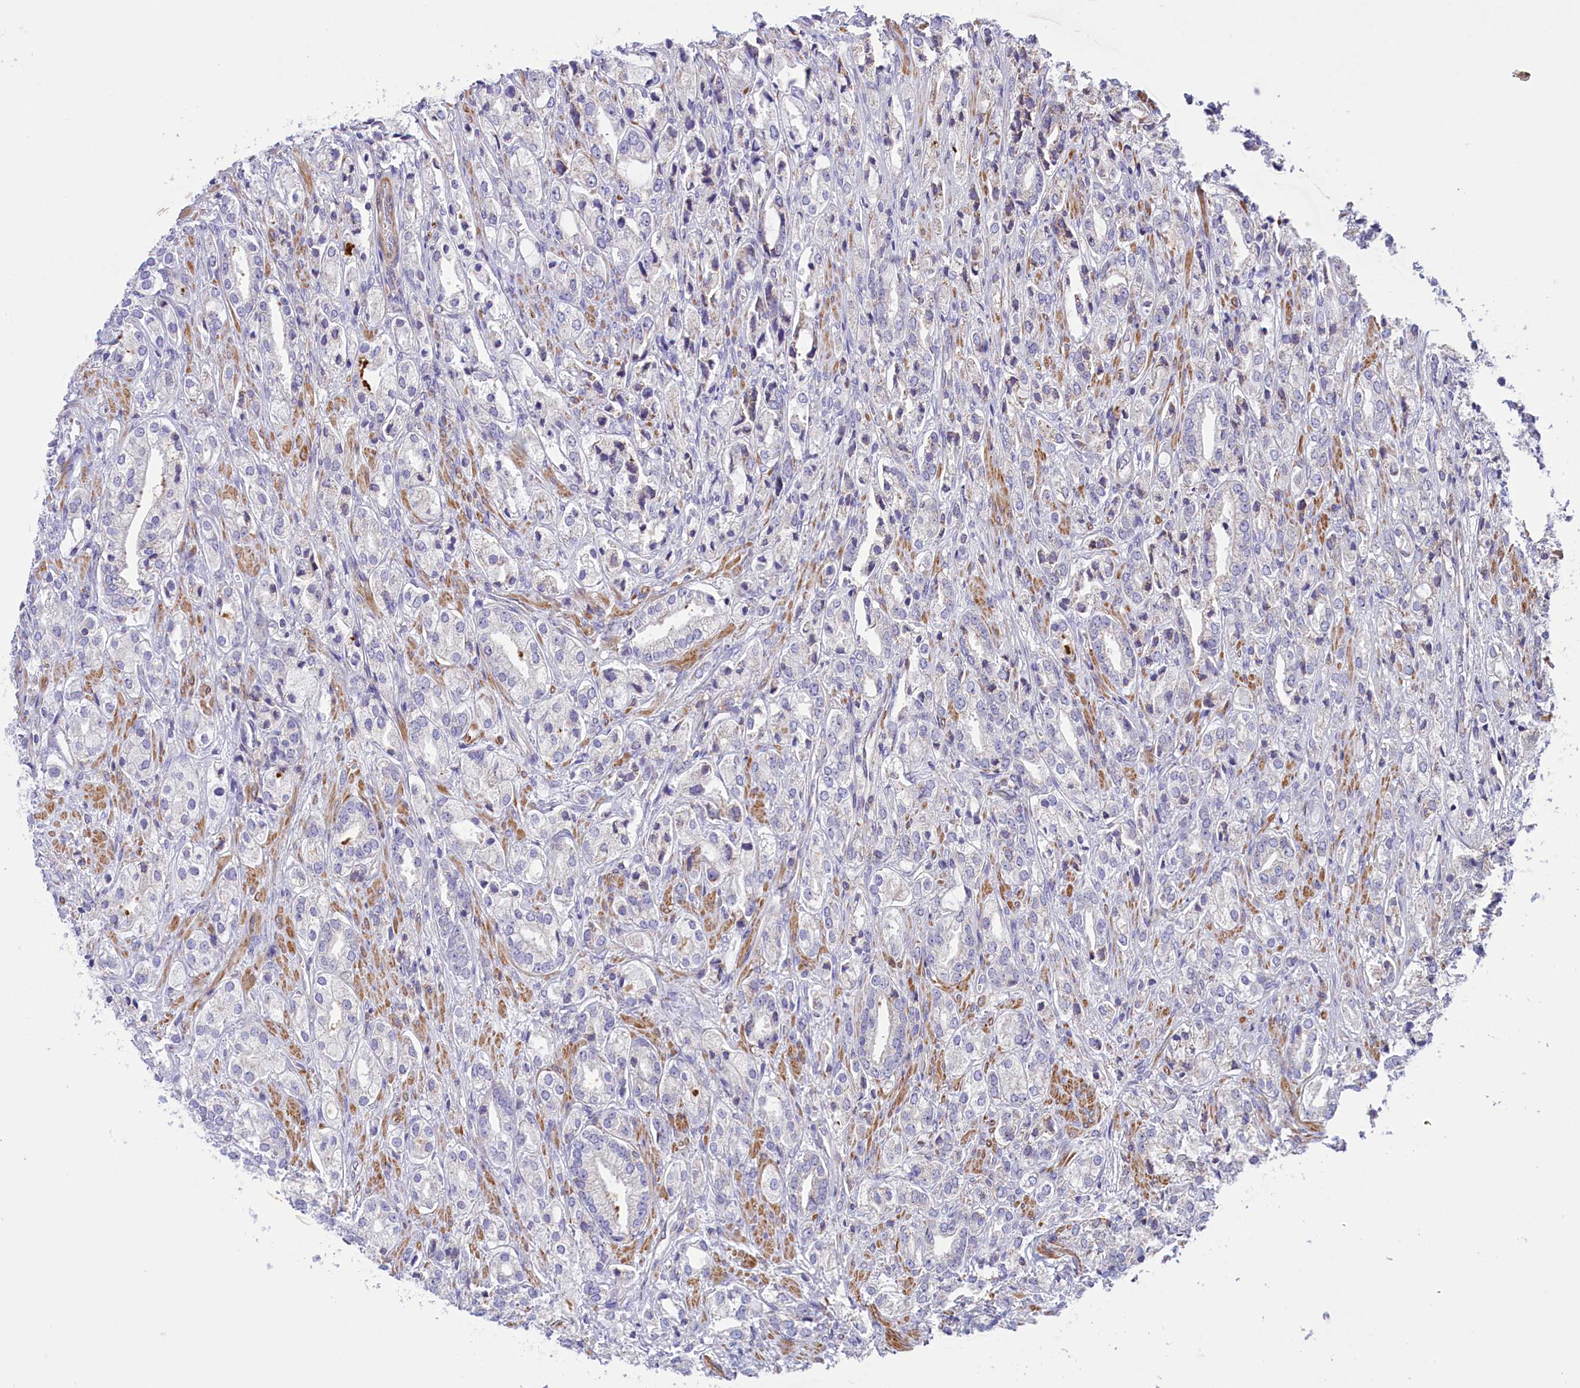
{"staining": {"intensity": "negative", "quantity": "none", "location": "none"}, "tissue": "prostate cancer", "cell_type": "Tumor cells", "image_type": "cancer", "snomed": [{"axis": "morphology", "description": "Adenocarcinoma, High grade"}, {"axis": "topography", "description": "Prostate"}], "caption": "DAB (3,3'-diaminobenzidine) immunohistochemical staining of prostate cancer demonstrates no significant positivity in tumor cells.", "gene": "CORO7-PAM16", "patient": {"sex": "male", "age": 50}}